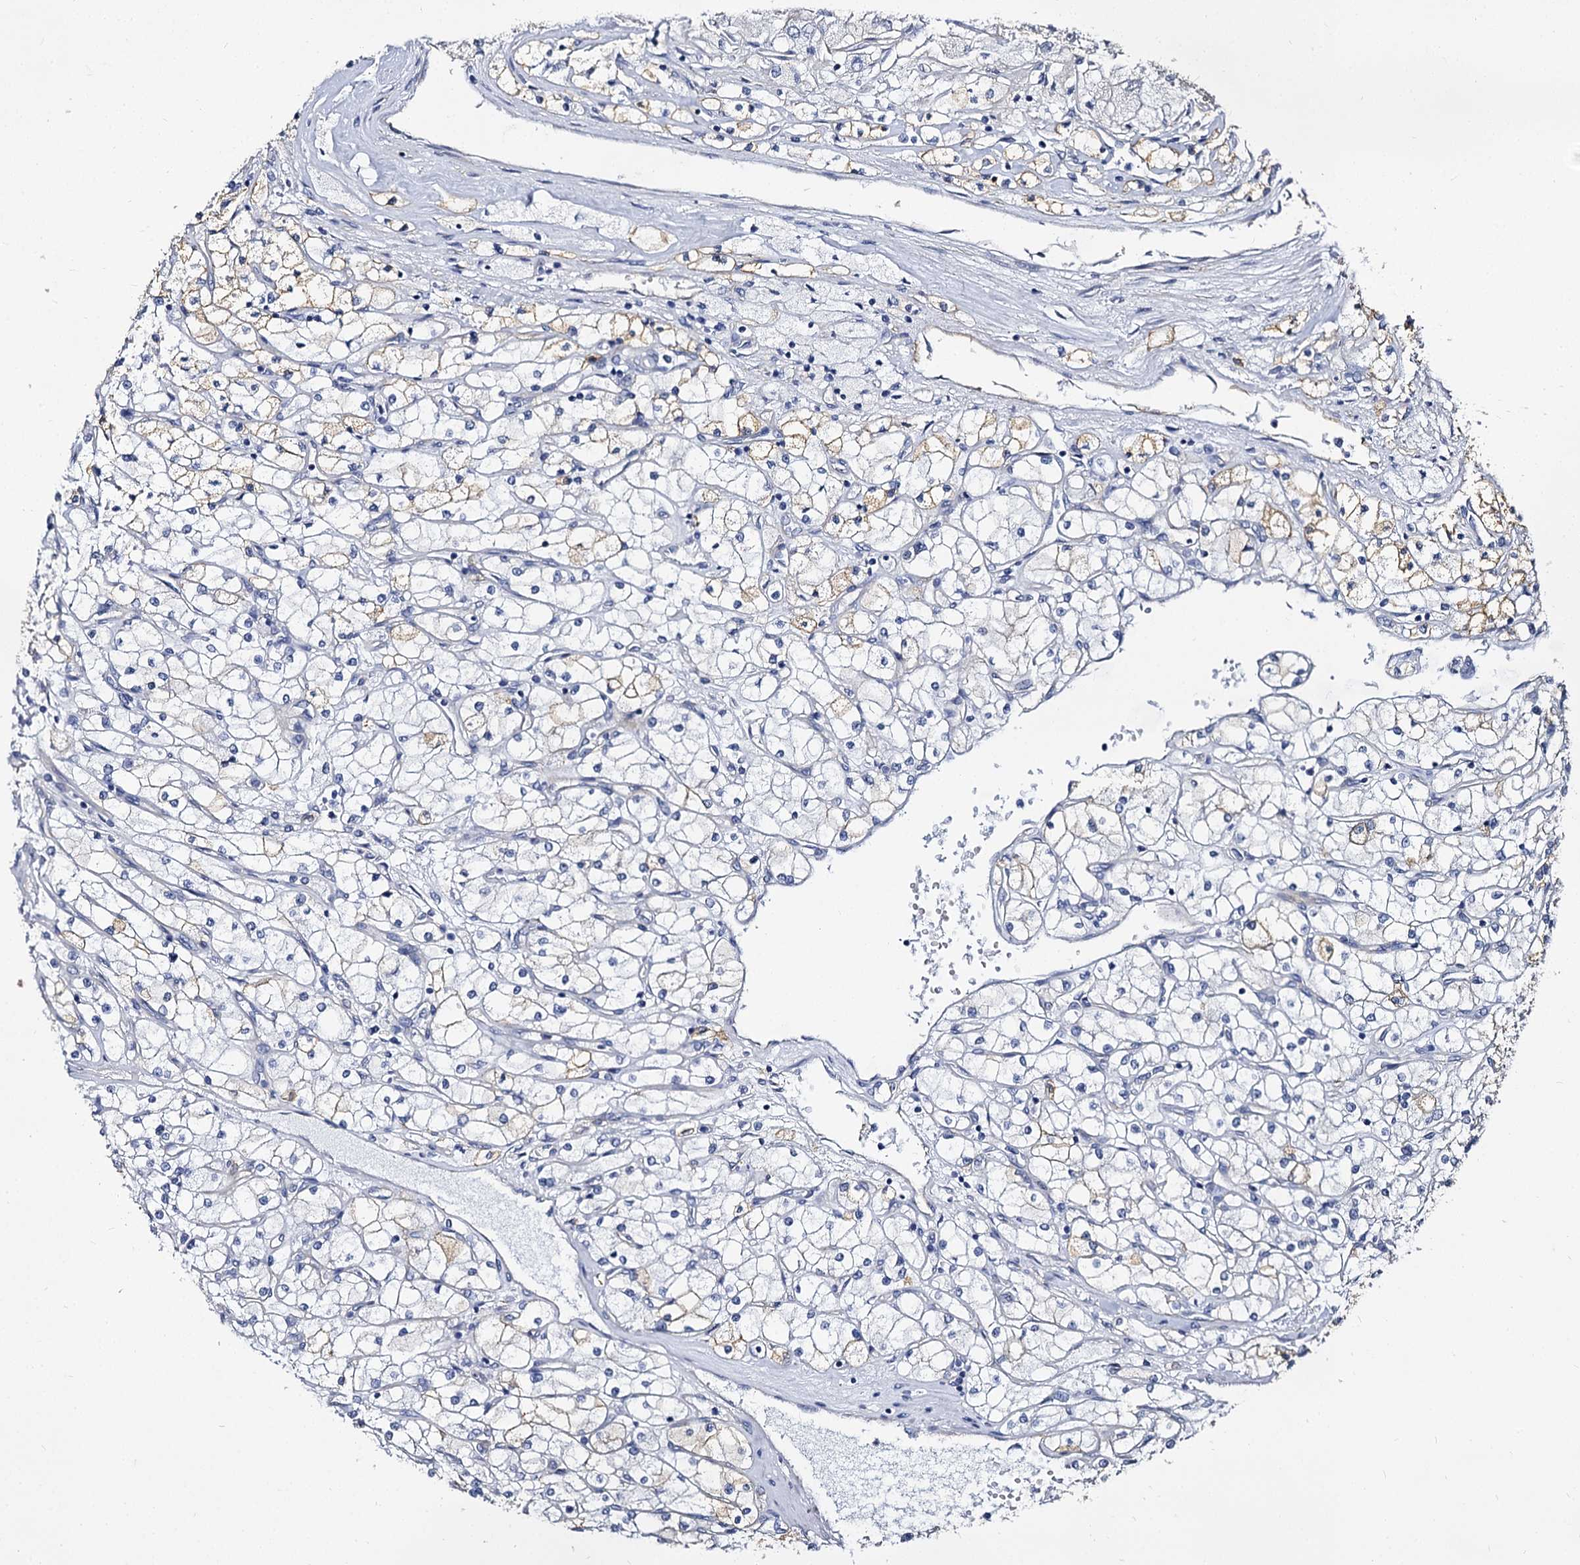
{"staining": {"intensity": "weak", "quantity": "25%-75%", "location": "cytoplasmic/membranous"}, "tissue": "renal cancer", "cell_type": "Tumor cells", "image_type": "cancer", "snomed": [{"axis": "morphology", "description": "Adenocarcinoma, NOS"}, {"axis": "topography", "description": "Kidney"}], "caption": "Protein staining shows weak cytoplasmic/membranous positivity in approximately 25%-75% of tumor cells in adenocarcinoma (renal). Immunohistochemistry (ihc) stains the protein in brown and the nuclei are stained blue.", "gene": "CBFB", "patient": {"sex": "male", "age": 80}}